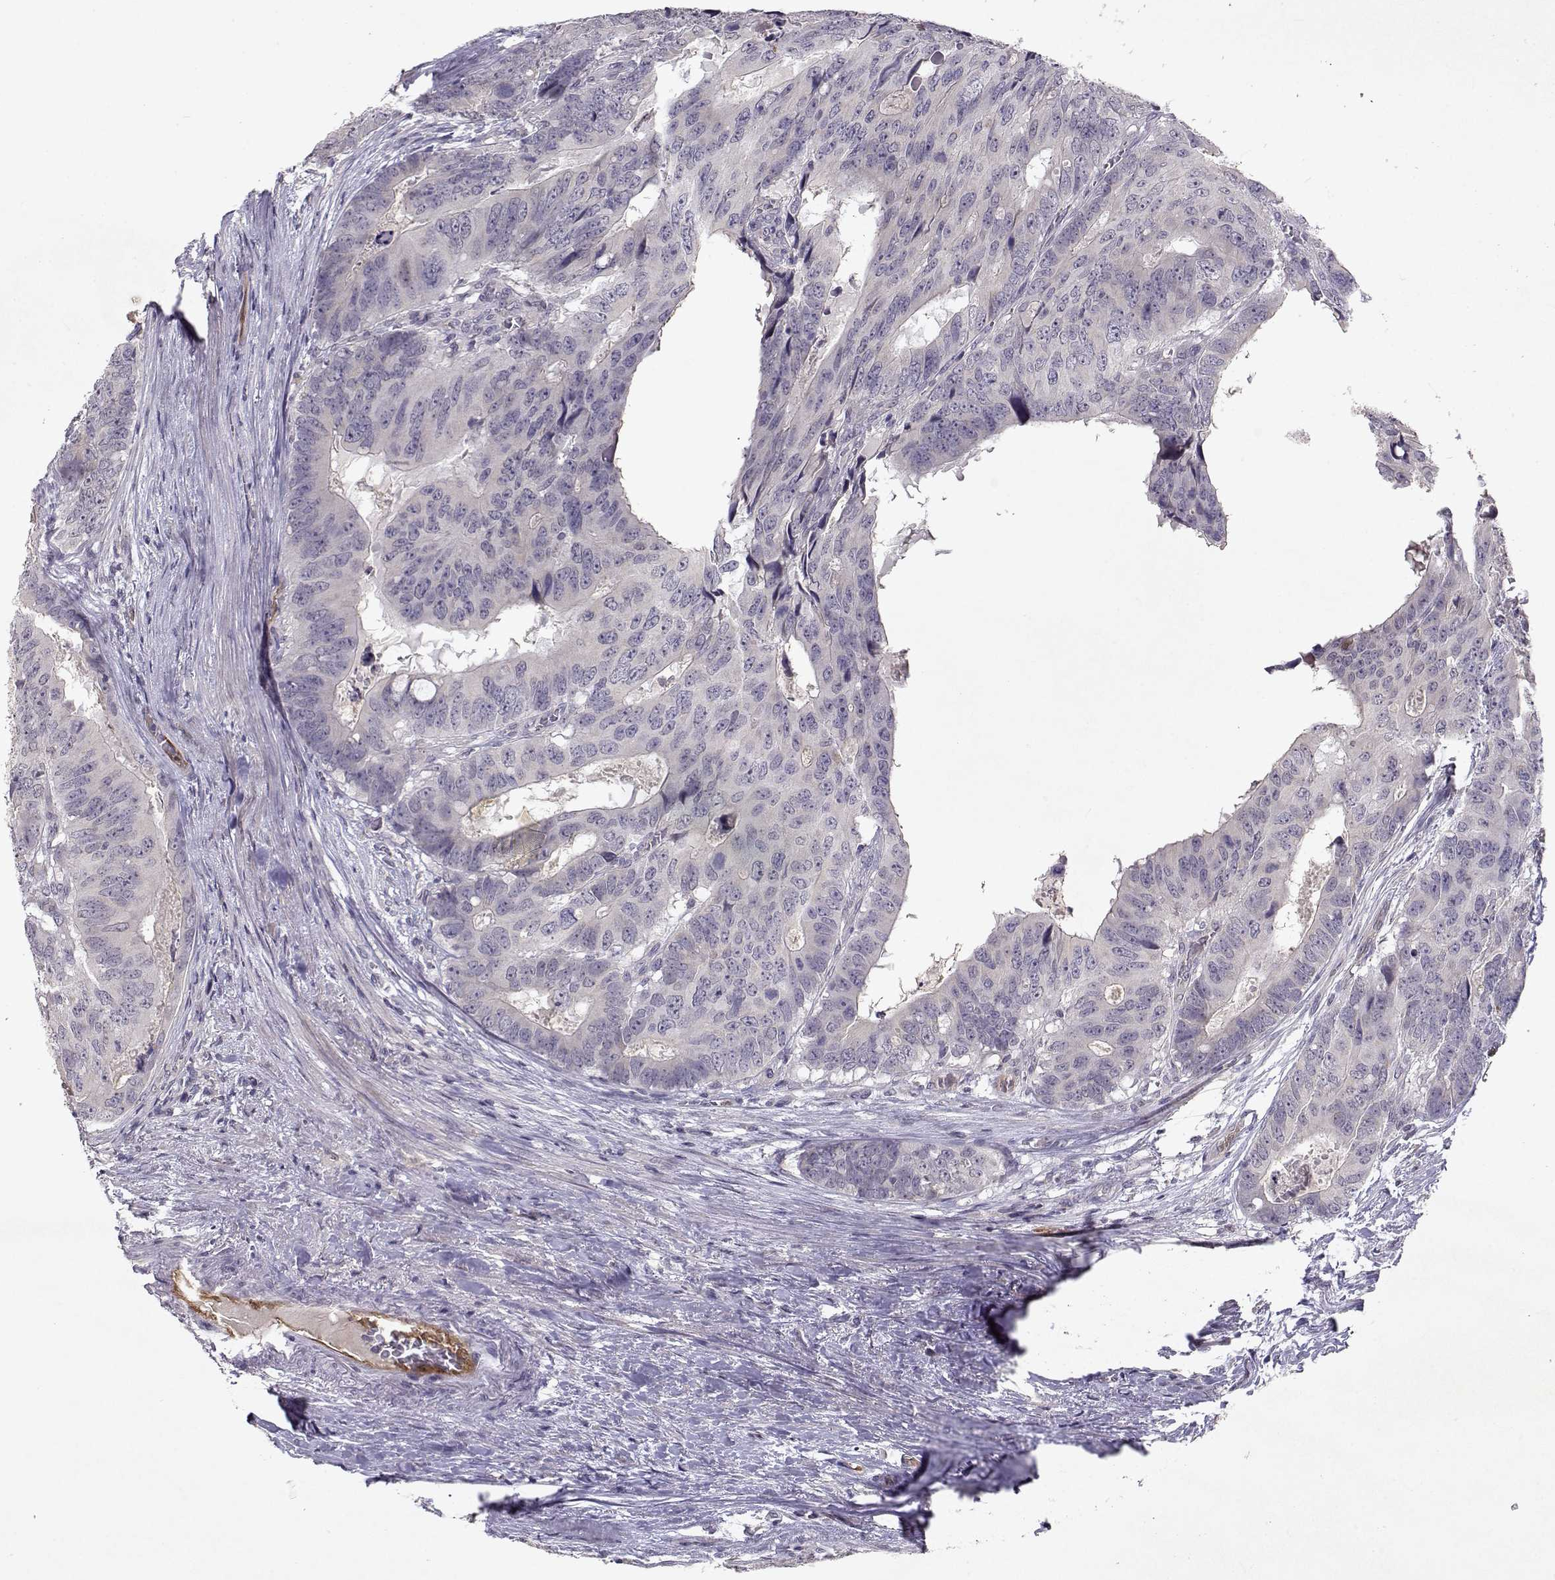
{"staining": {"intensity": "negative", "quantity": "none", "location": "none"}, "tissue": "colorectal cancer", "cell_type": "Tumor cells", "image_type": "cancer", "snomed": [{"axis": "morphology", "description": "Adenocarcinoma, NOS"}, {"axis": "topography", "description": "Colon"}], "caption": "An image of colorectal cancer (adenocarcinoma) stained for a protein shows no brown staining in tumor cells.", "gene": "BMX", "patient": {"sex": "male", "age": 79}}